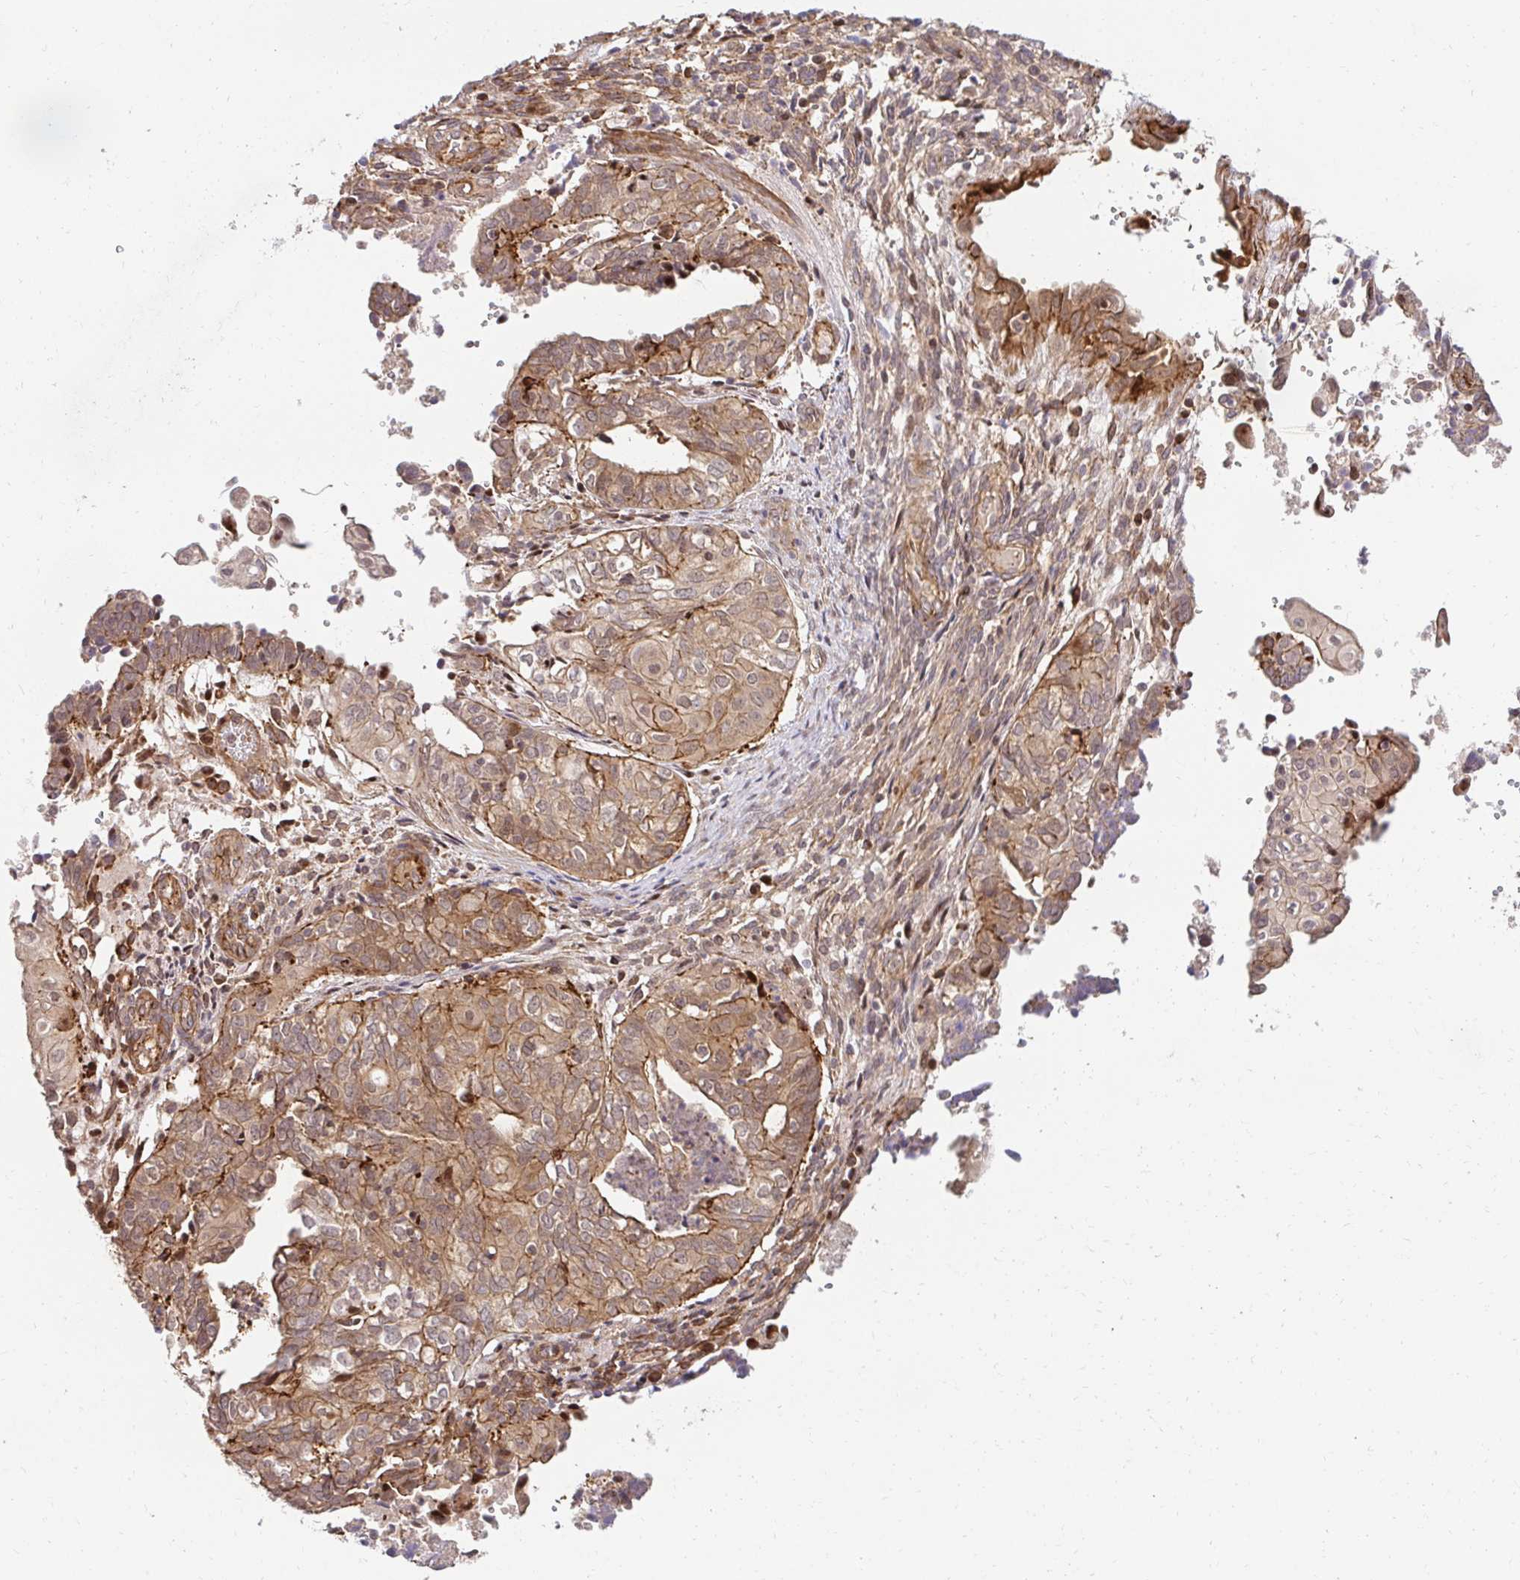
{"staining": {"intensity": "weak", "quantity": ">75%", "location": "cytoplasmic/membranous"}, "tissue": "ovarian cancer", "cell_type": "Tumor cells", "image_type": "cancer", "snomed": [{"axis": "morphology", "description": "Carcinoma, endometroid"}, {"axis": "topography", "description": "Ovary"}], "caption": "IHC micrograph of human ovarian cancer (endometroid carcinoma) stained for a protein (brown), which demonstrates low levels of weak cytoplasmic/membranous expression in about >75% of tumor cells.", "gene": "PSMA4", "patient": {"sex": "female", "age": 64}}